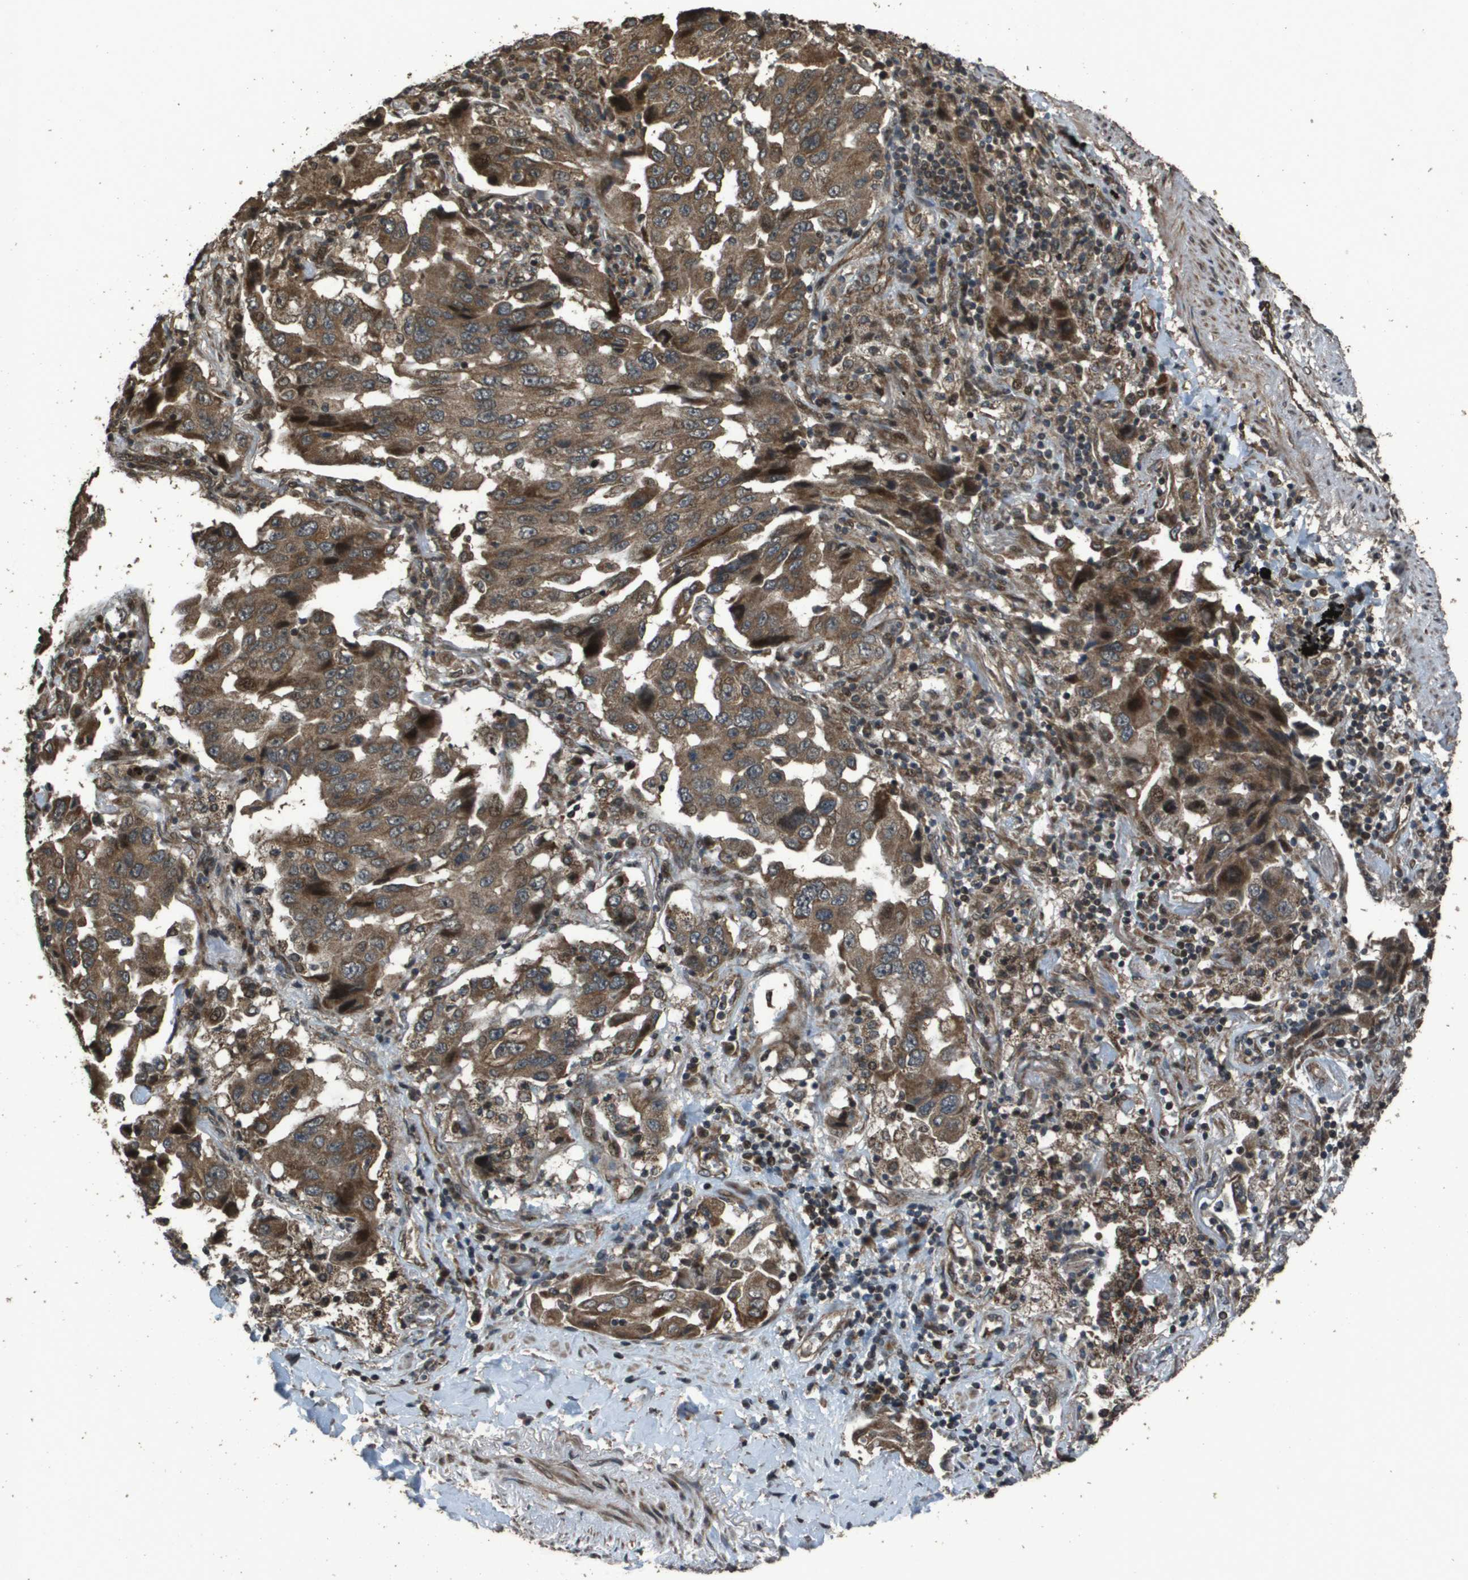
{"staining": {"intensity": "moderate", "quantity": ">75%", "location": "cytoplasmic/membranous"}, "tissue": "lung cancer", "cell_type": "Tumor cells", "image_type": "cancer", "snomed": [{"axis": "morphology", "description": "Adenocarcinoma, NOS"}, {"axis": "topography", "description": "Lung"}], "caption": "Lung adenocarcinoma was stained to show a protein in brown. There is medium levels of moderate cytoplasmic/membranous positivity in about >75% of tumor cells. The protein is shown in brown color, while the nuclei are stained blue.", "gene": "FIG4", "patient": {"sex": "female", "age": 65}}